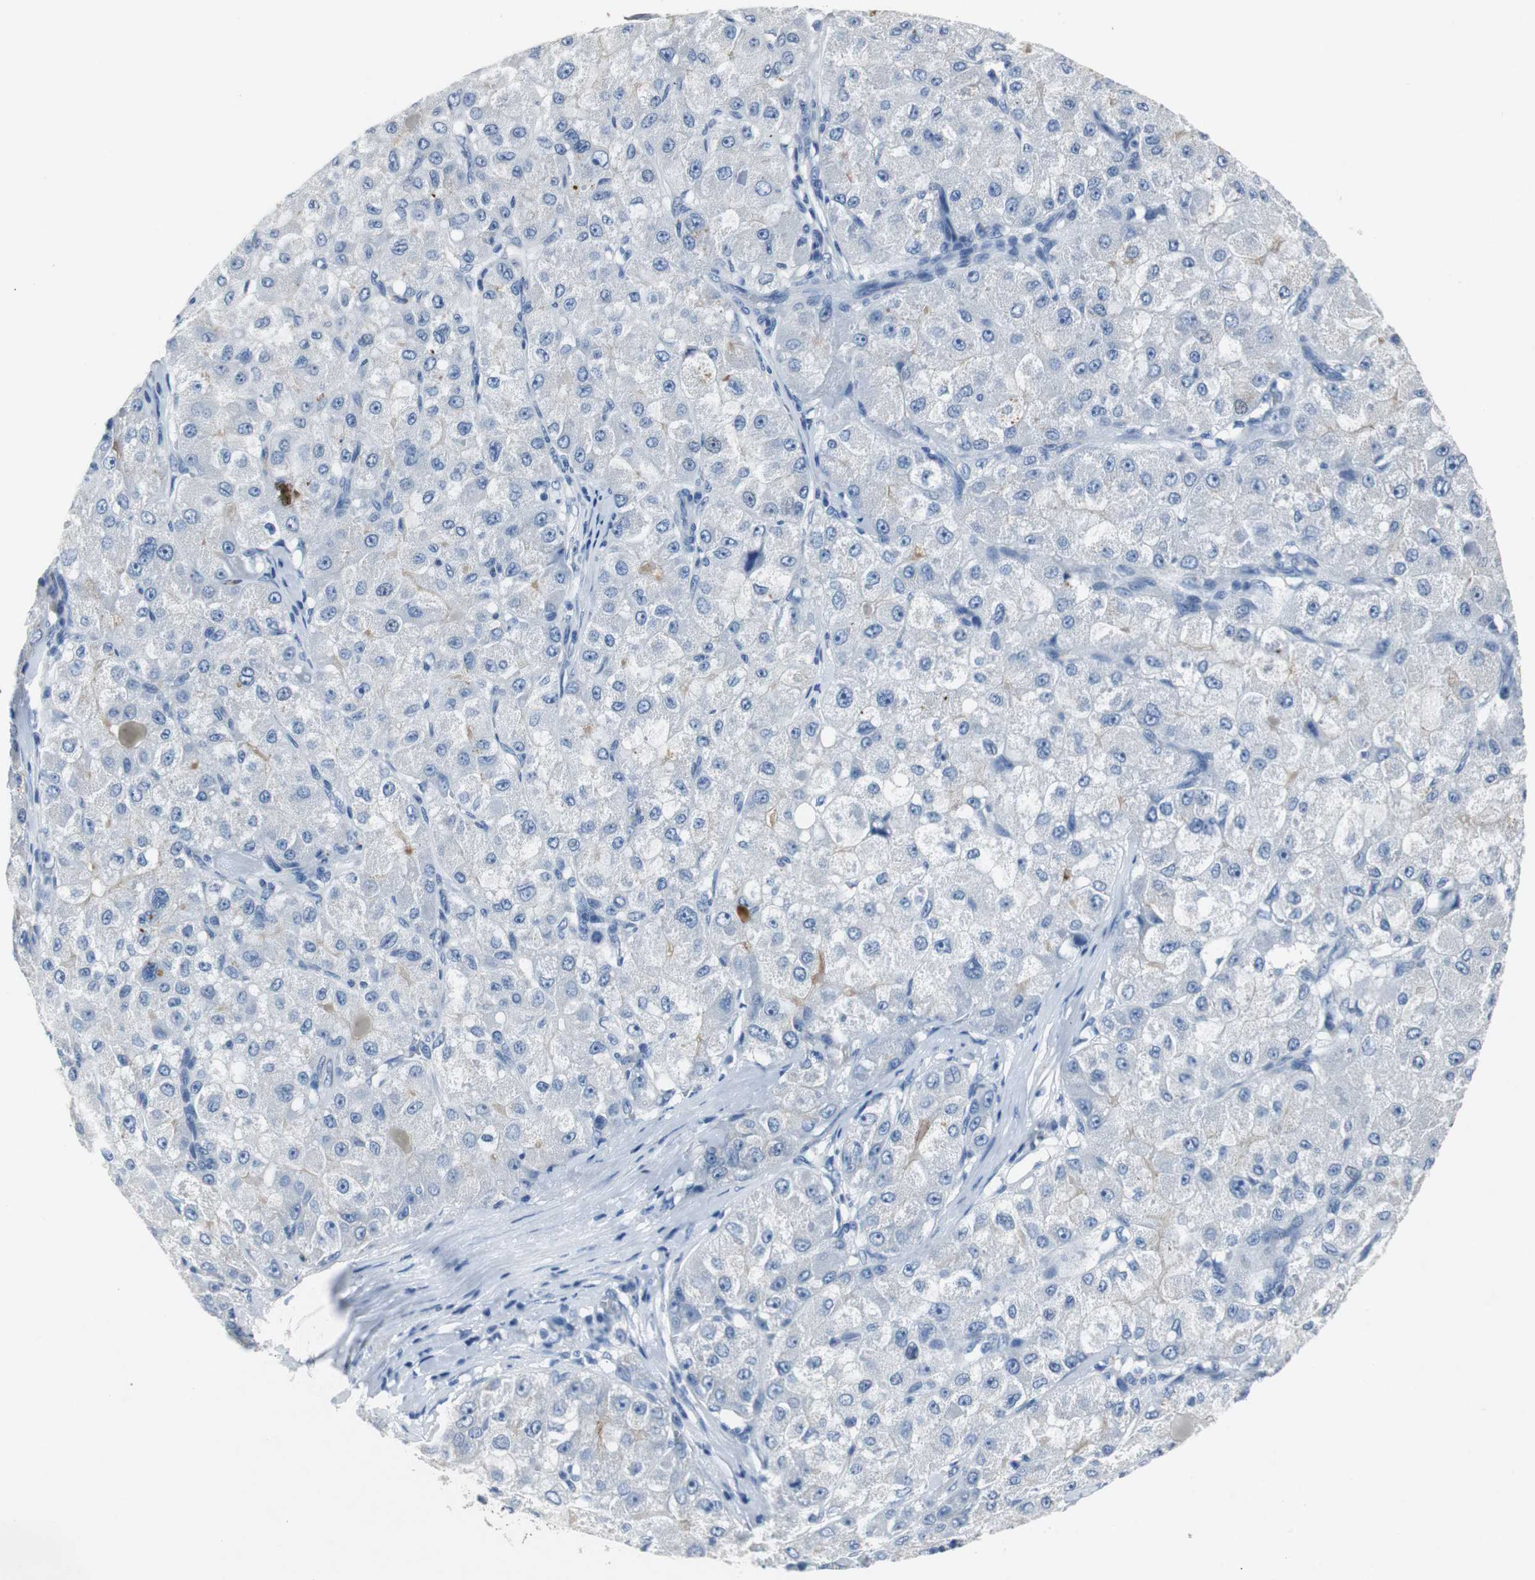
{"staining": {"intensity": "negative", "quantity": "none", "location": "none"}, "tissue": "liver cancer", "cell_type": "Tumor cells", "image_type": "cancer", "snomed": [{"axis": "morphology", "description": "Carcinoma, Hepatocellular, NOS"}, {"axis": "topography", "description": "Liver"}], "caption": "This is an immunohistochemistry histopathology image of human liver hepatocellular carcinoma. There is no expression in tumor cells.", "gene": "LRP2", "patient": {"sex": "male", "age": 80}}